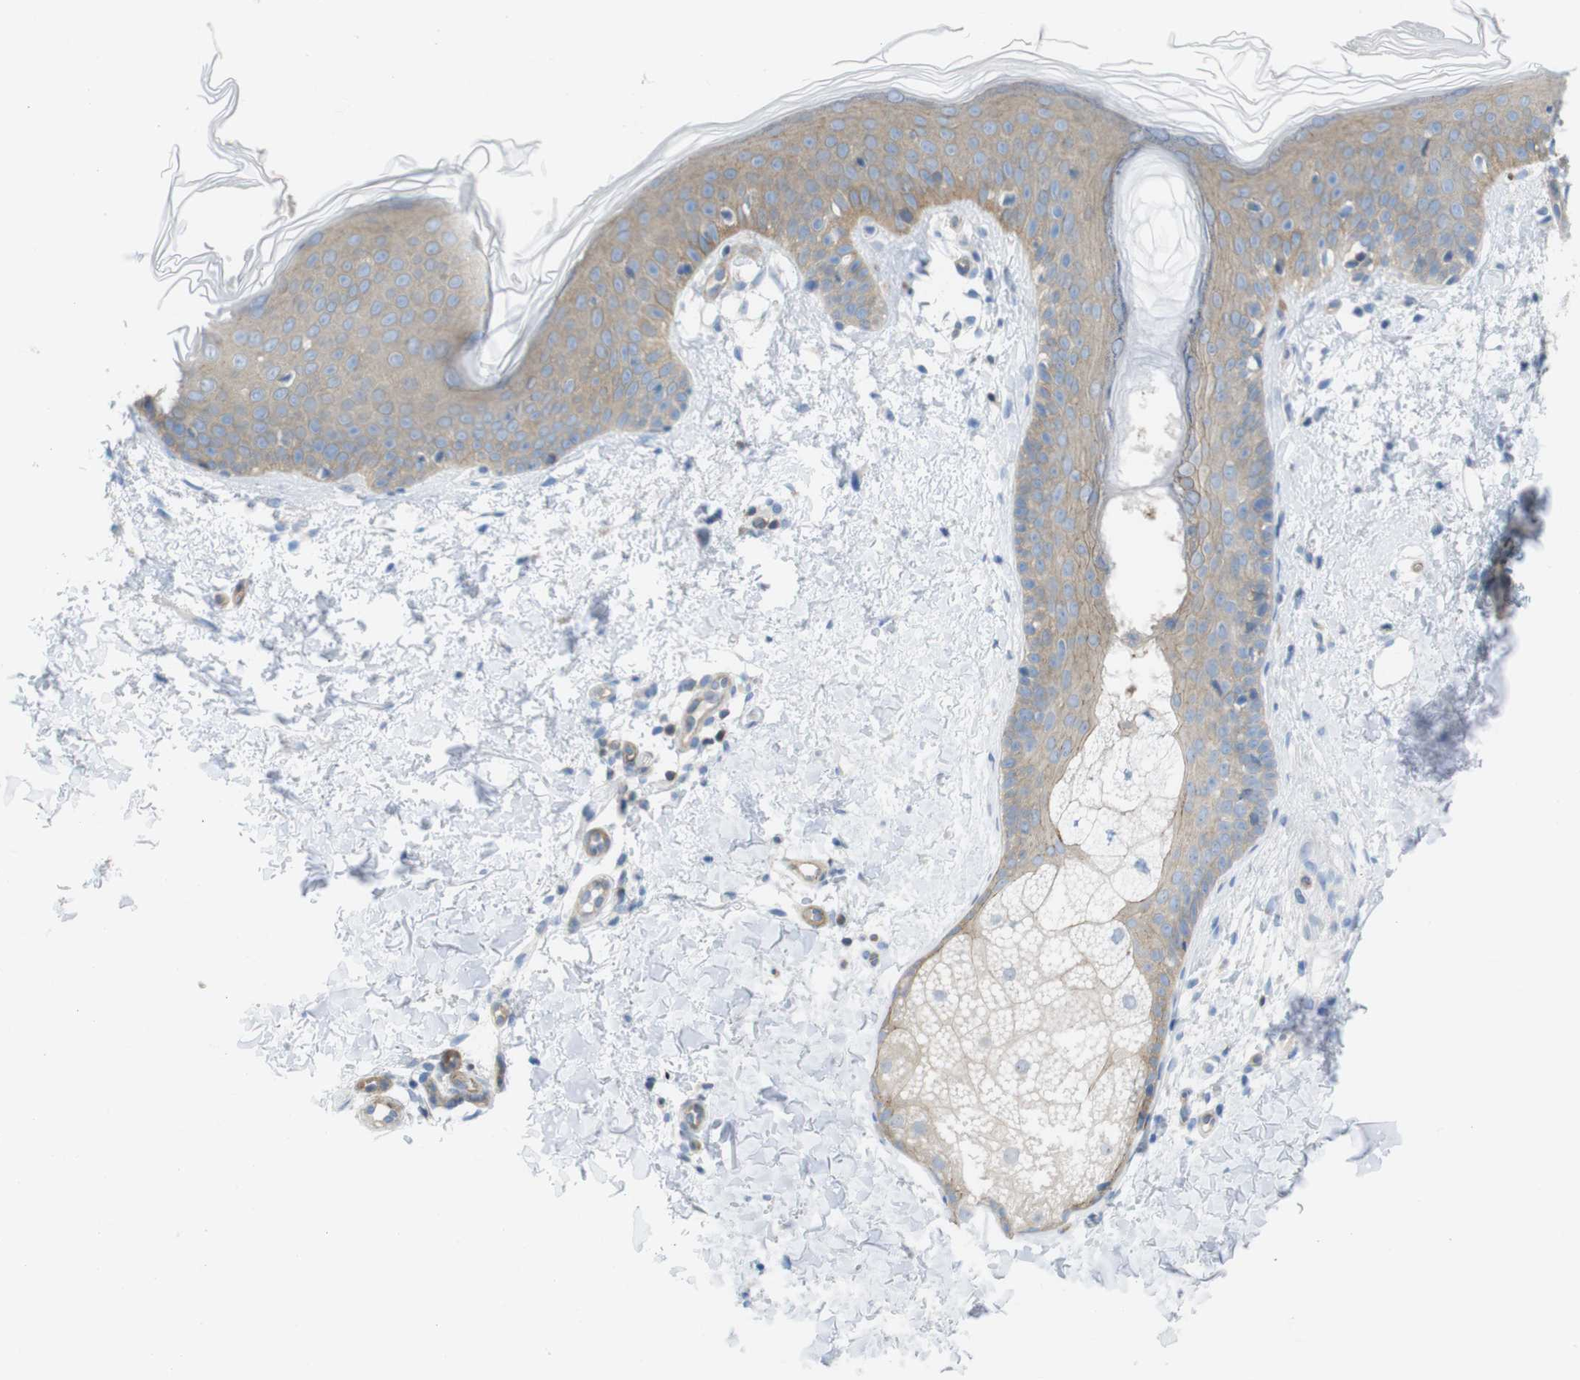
{"staining": {"intensity": "negative", "quantity": "none", "location": "none"}, "tissue": "skin", "cell_type": "Fibroblasts", "image_type": "normal", "snomed": [{"axis": "morphology", "description": "Normal tissue, NOS"}, {"axis": "topography", "description": "Skin"}], "caption": "The histopathology image reveals no significant positivity in fibroblasts of skin. (Immunohistochemistry, brightfield microscopy, high magnification).", "gene": "PREX2", "patient": {"sex": "female", "age": 56}}